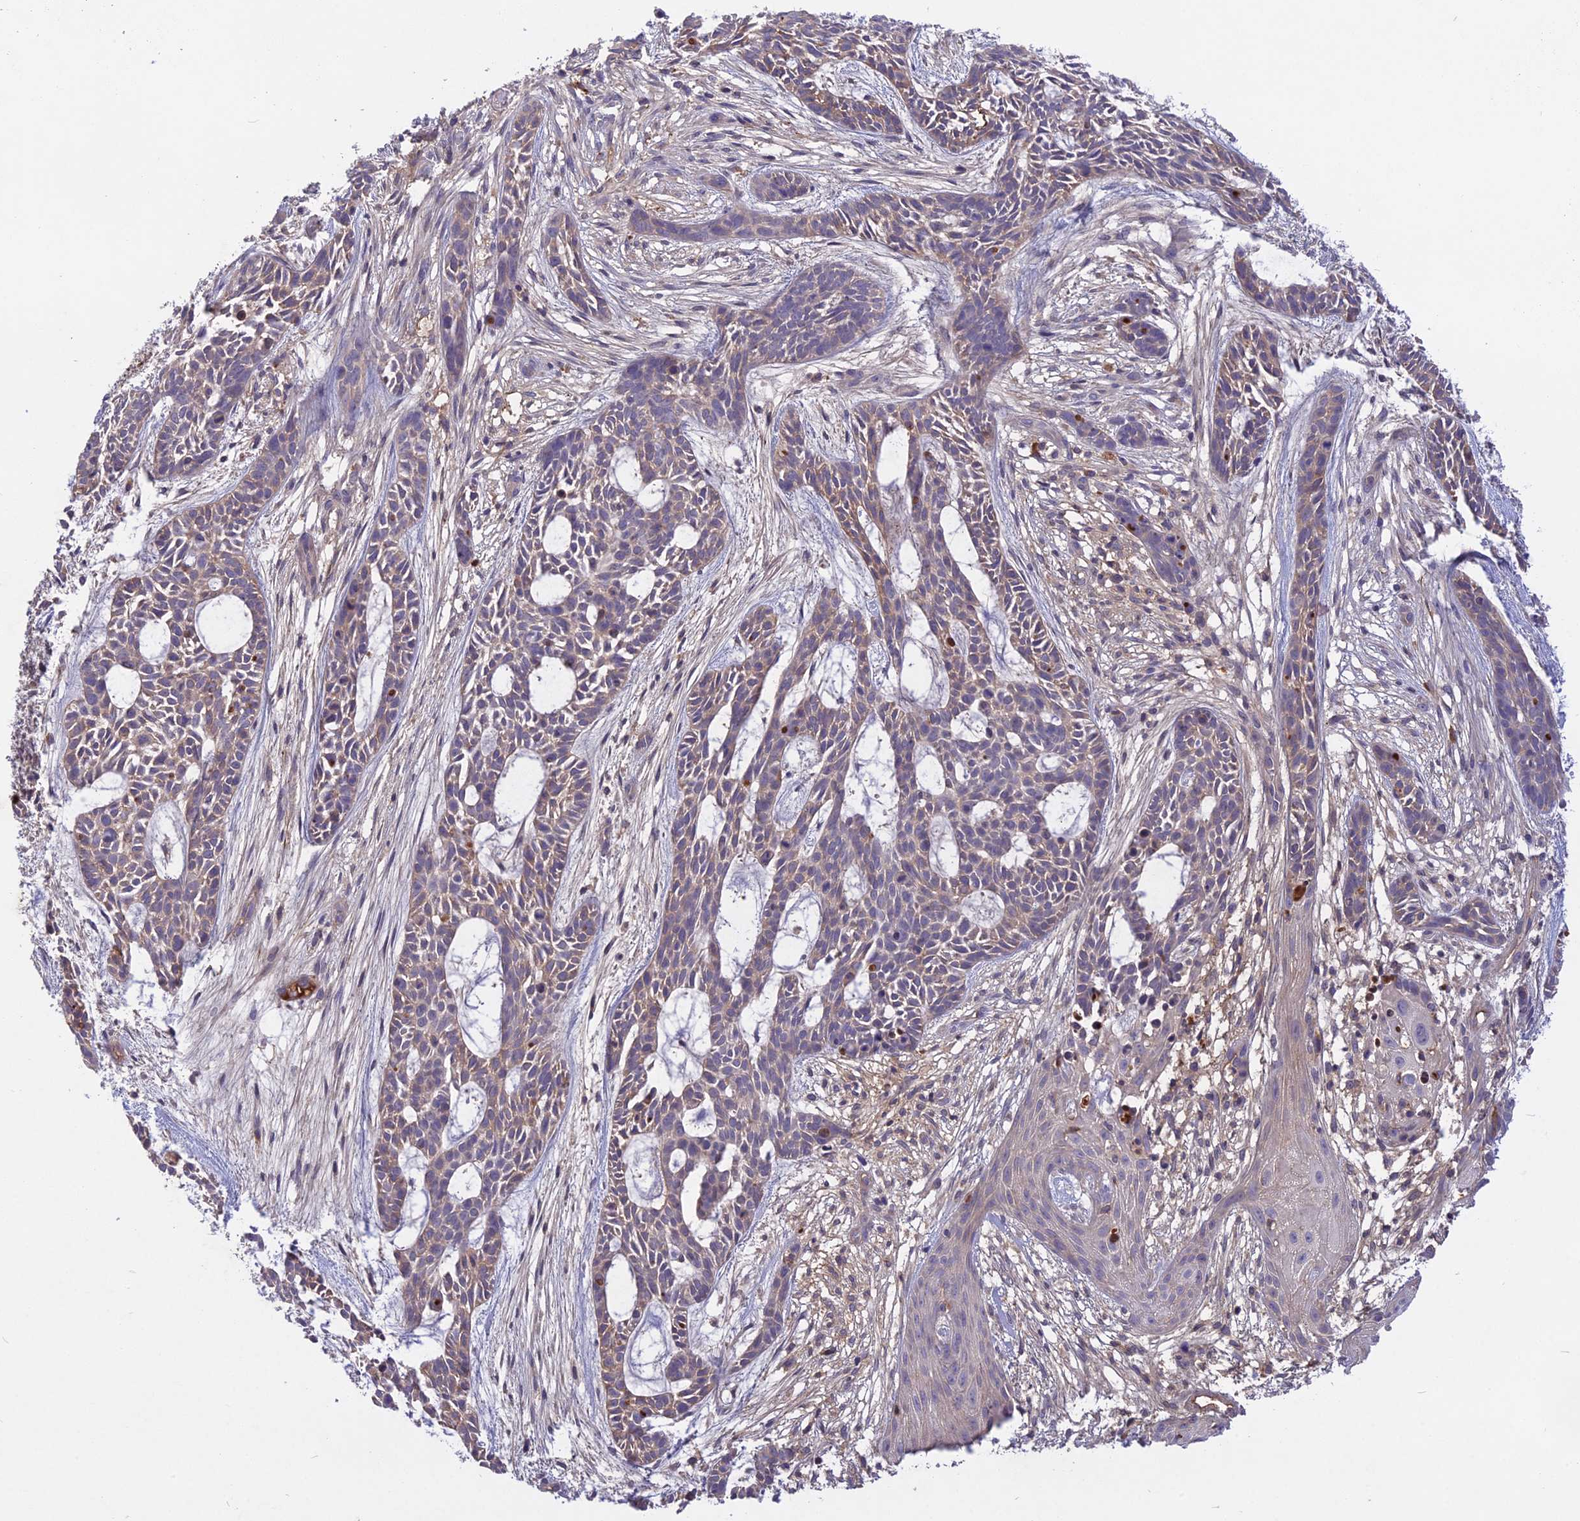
{"staining": {"intensity": "negative", "quantity": "none", "location": "none"}, "tissue": "skin cancer", "cell_type": "Tumor cells", "image_type": "cancer", "snomed": [{"axis": "morphology", "description": "Basal cell carcinoma"}, {"axis": "topography", "description": "Skin"}], "caption": "The immunohistochemistry image has no significant staining in tumor cells of skin cancer (basal cell carcinoma) tissue. (DAB immunohistochemistry, high magnification).", "gene": "ADO", "patient": {"sex": "male", "age": 89}}